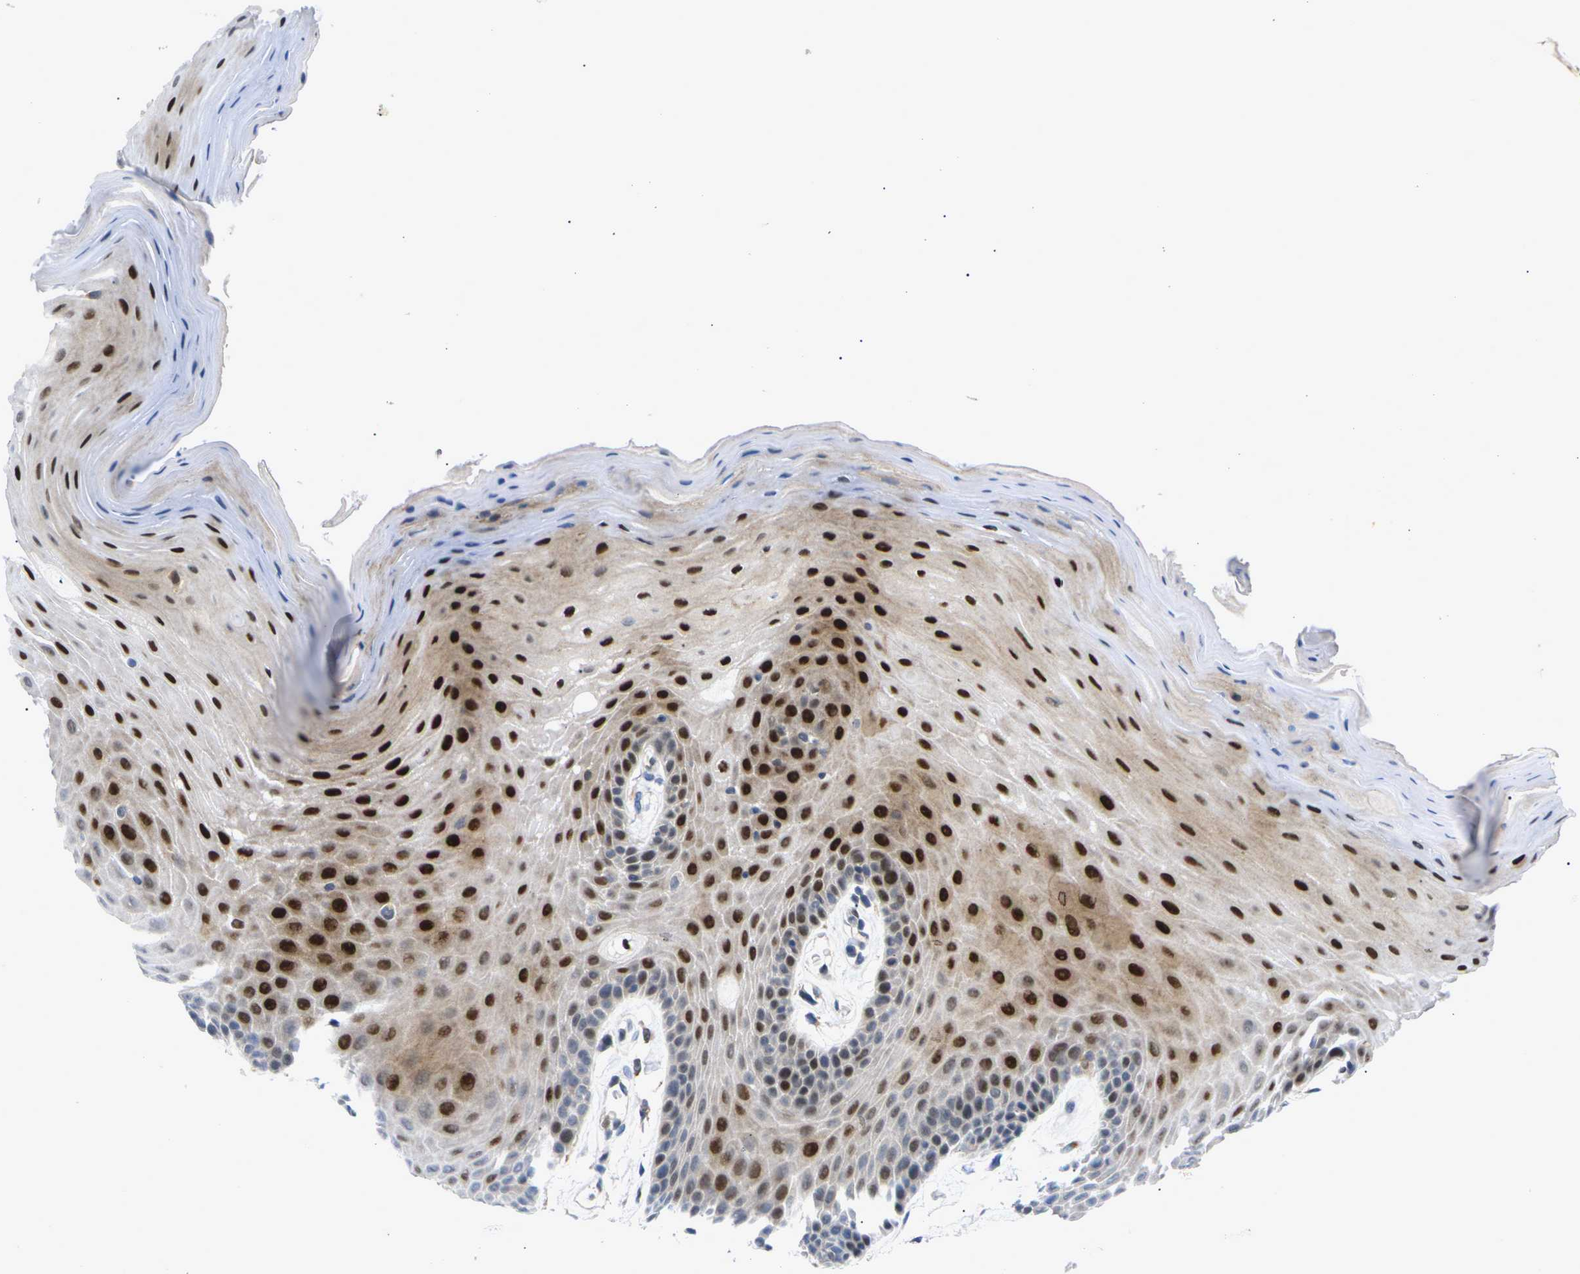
{"staining": {"intensity": "strong", "quantity": "25%-75%", "location": "cytoplasmic/membranous,nuclear"}, "tissue": "oral mucosa", "cell_type": "Squamous epithelial cells", "image_type": "normal", "snomed": [{"axis": "morphology", "description": "Normal tissue, NOS"}, {"axis": "morphology", "description": "Squamous cell carcinoma, NOS"}, {"axis": "topography", "description": "Skeletal muscle"}, {"axis": "topography", "description": "Adipose tissue"}, {"axis": "topography", "description": "Vascular tissue"}, {"axis": "topography", "description": "Oral tissue"}, {"axis": "topography", "description": "Peripheral nerve tissue"}, {"axis": "topography", "description": "Head-Neck"}], "caption": "Unremarkable oral mucosa demonstrates strong cytoplasmic/membranous,nuclear positivity in approximately 25%-75% of squamous epithelial cells, visualized by immunohistochemistry.", "gene": "RPS6KA3", "patient": {"sex": "male", "age": 71}}